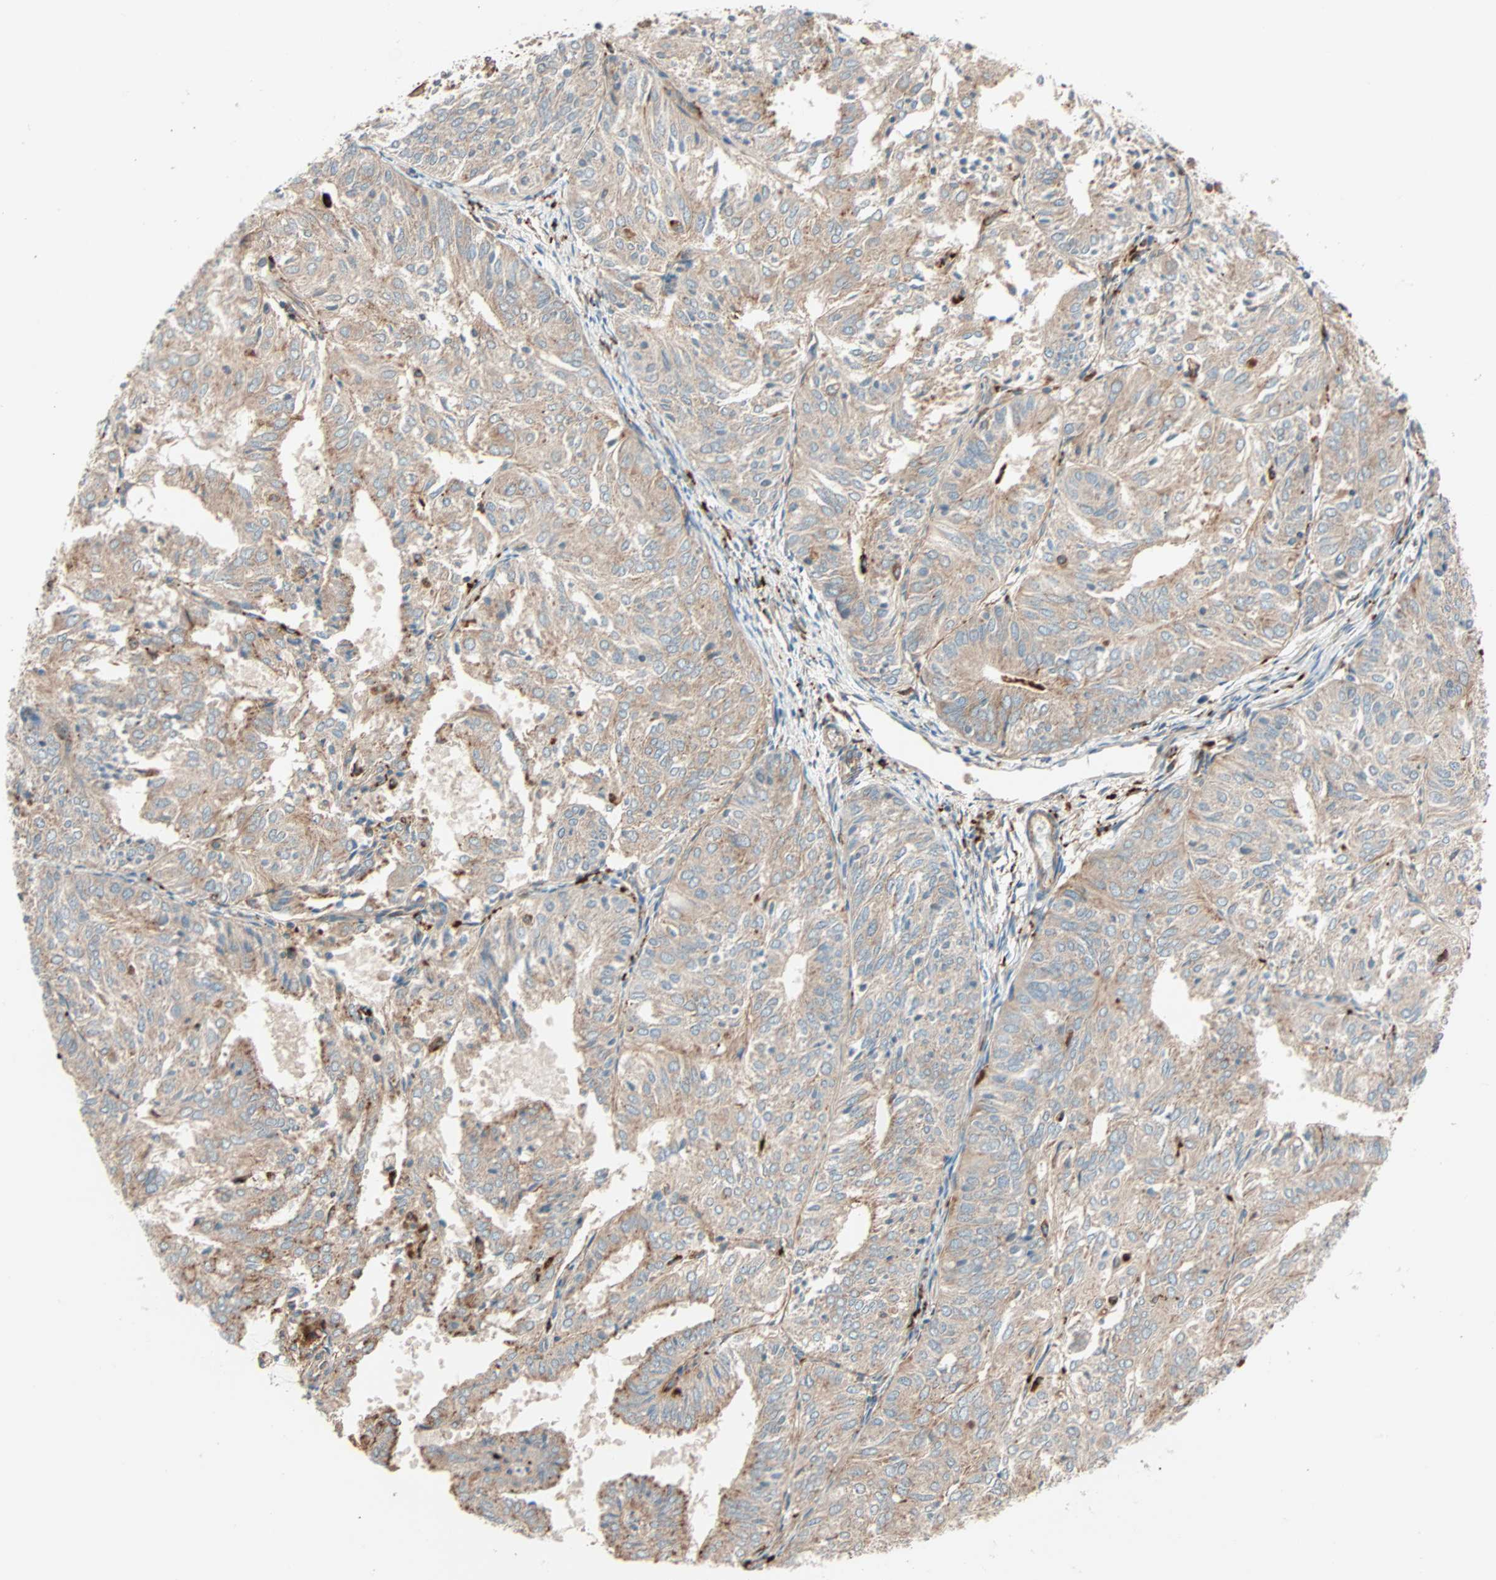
{"staining": {"intensity": "moderate", "quantity": ">75%", "location": "cytoplasmic/membranous"}, "tissue": "endometrial cancer", "cell_type": "Tumor cells", "image_type": "cancer", "snomed": [{"axis": "morphology", "description": "Adenocarcinoma, NOS"}, {"axis": "topography", "description": "Uterus"}], "caption": "Brown immunohistochemical staining in endometrial cancer (adenocarcinoma) demonstrates moderate cytoplasmic/membranous positivity in about >75% of tumor cells.", "gene": "PHYH", "patient": {"sex": "female", "age": 60}}